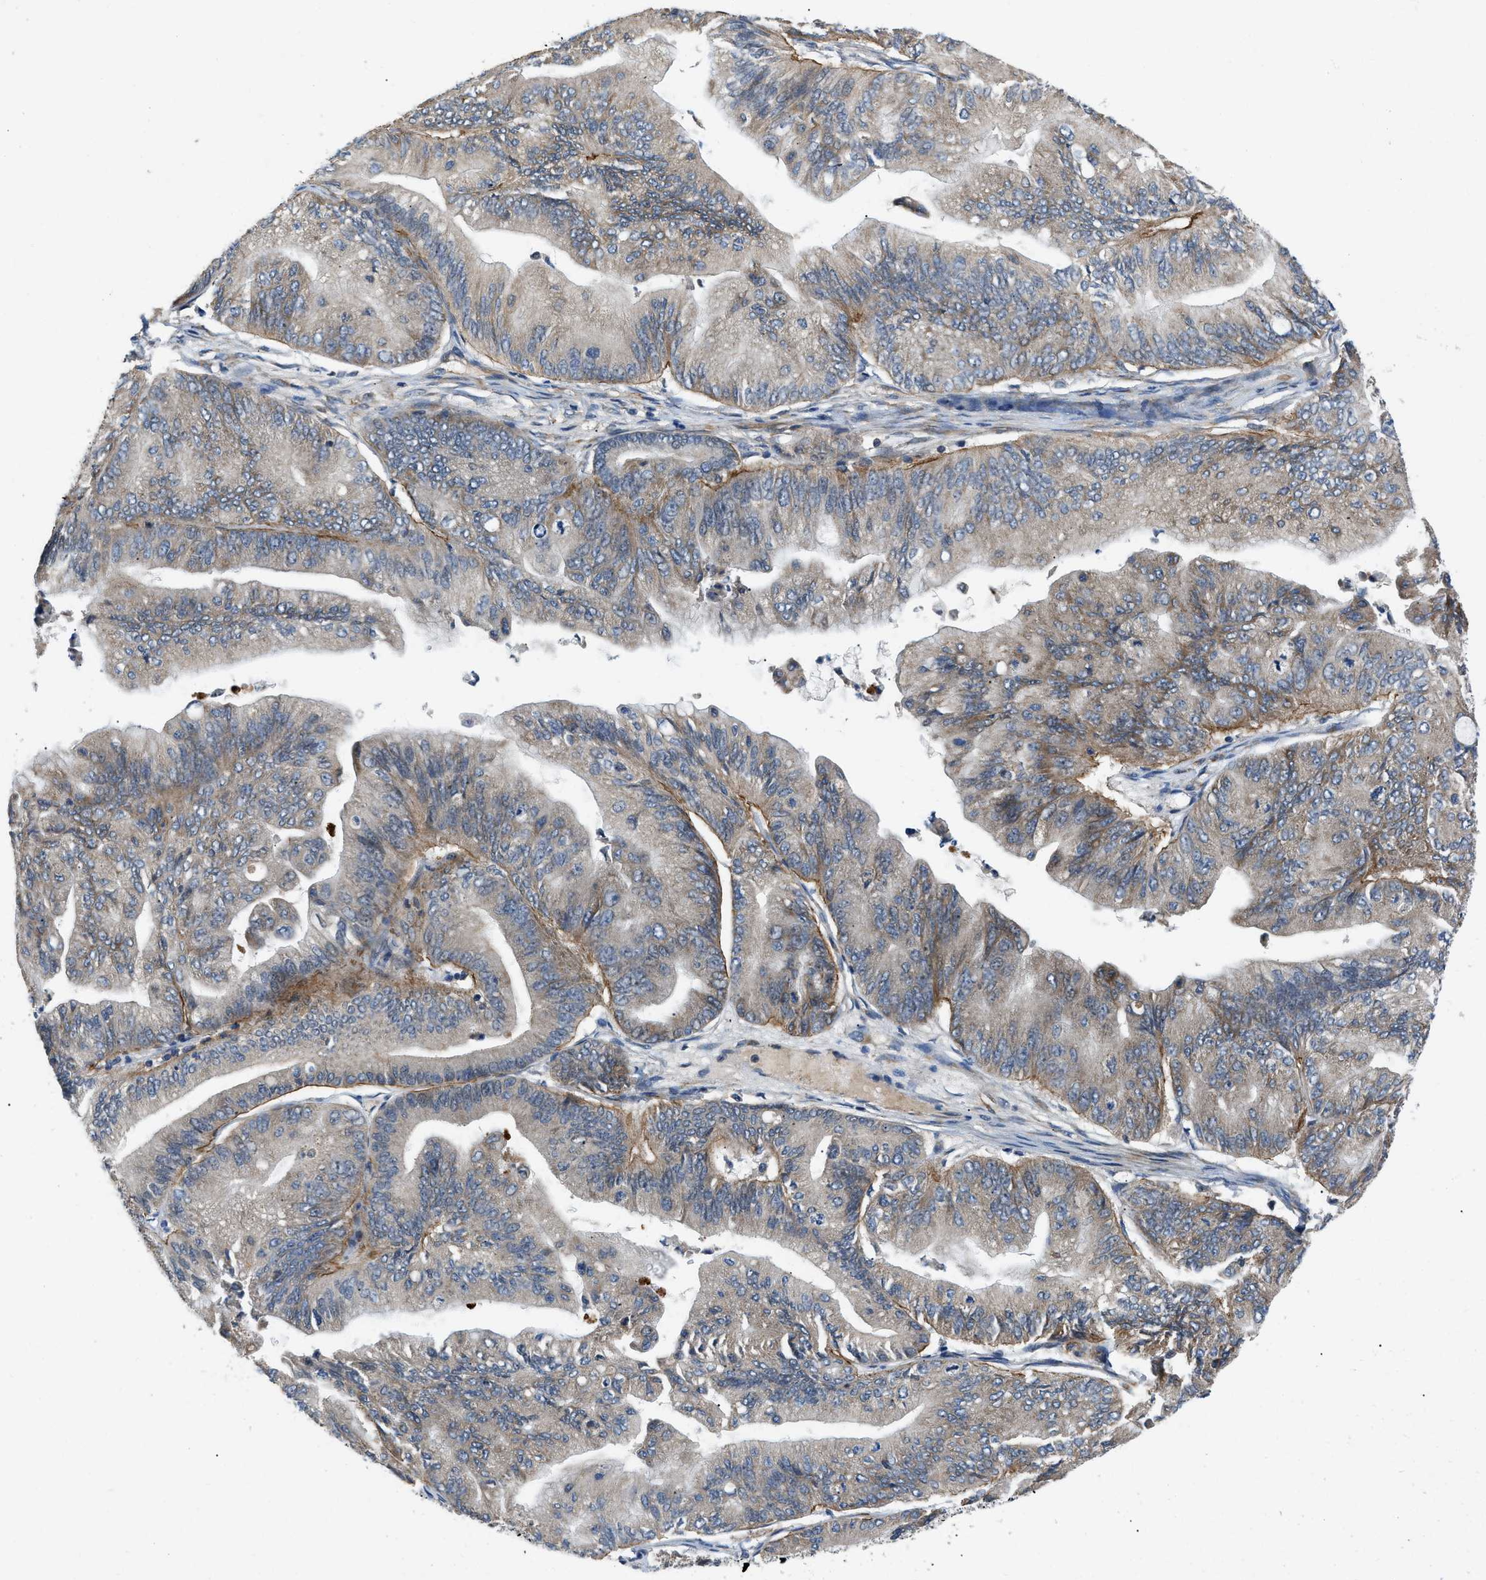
{"staining": {"intensity": "weak", "quantity": ">75%", "location": "cytoplasmic/membranous"}, "tissue": "ovarian cancer", "cell_type": "Tumor cells", "image_type": "cancer", "snomed": [{"axis": "morphology", "description": "Cystadenocarcinoma, mucinous, NOS"}, {"axis": "topography", "description": "Ovary"}], "caption": "The immunohistochemical stain labels weak cytoplasmic/membranous staining in tumor cells of ovarian mucinous cystadenocarcinoma tissue.", "gene": "ZNF599", "patient": {"sex": "female", "age": 61}}